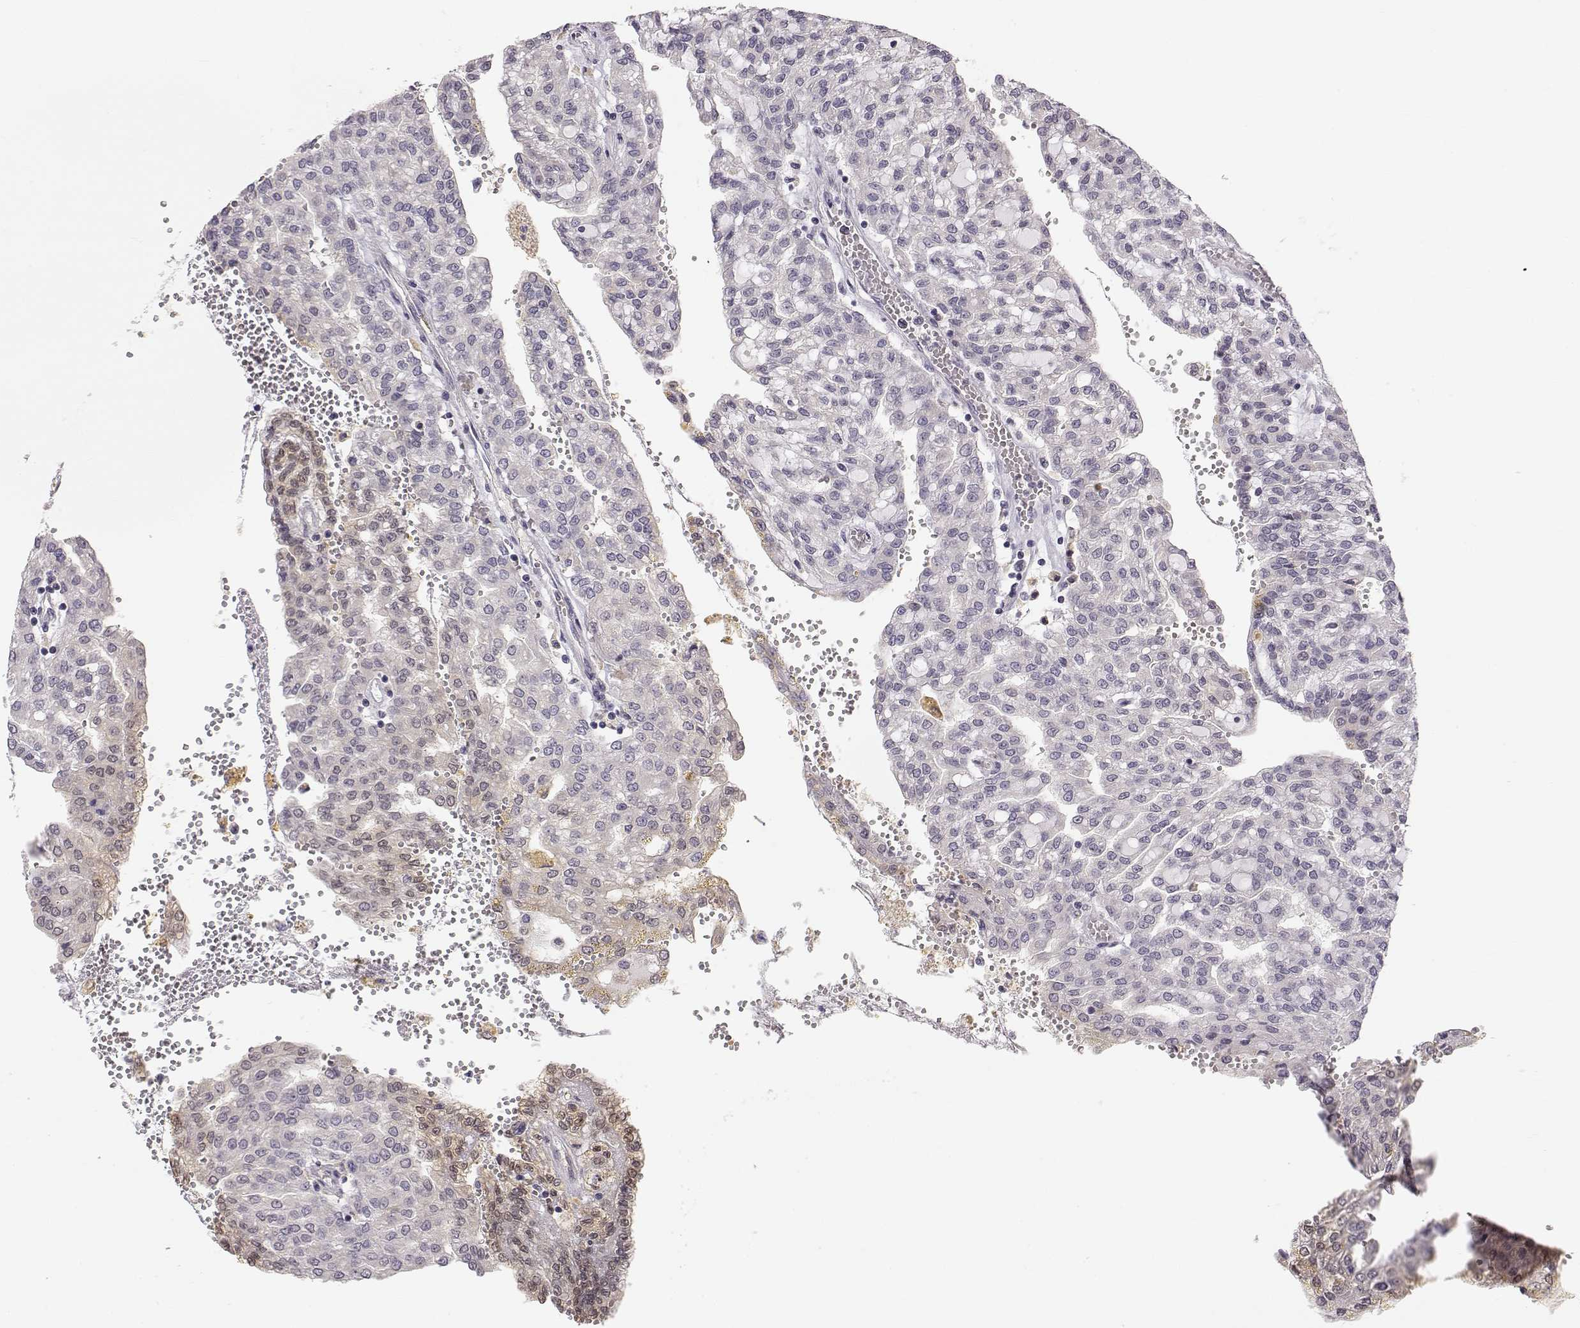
{"staining": {"intensity": "negative", "quantity": "none", "location": "none"}, "tissue": "renal cancer", "cell_type": "Tumor cells", "image_type": "cancer", "snomed": [{"axis": "morphology", "description": "Adenocarcinoma, NOS"}, {"axis": "topography", "description": "Kidney"}], "caption": "Tumor cells show no significant protein expression in renal cancer.", "gene": "ACSL6", "patient": {"sex": "male", "age": 63}}